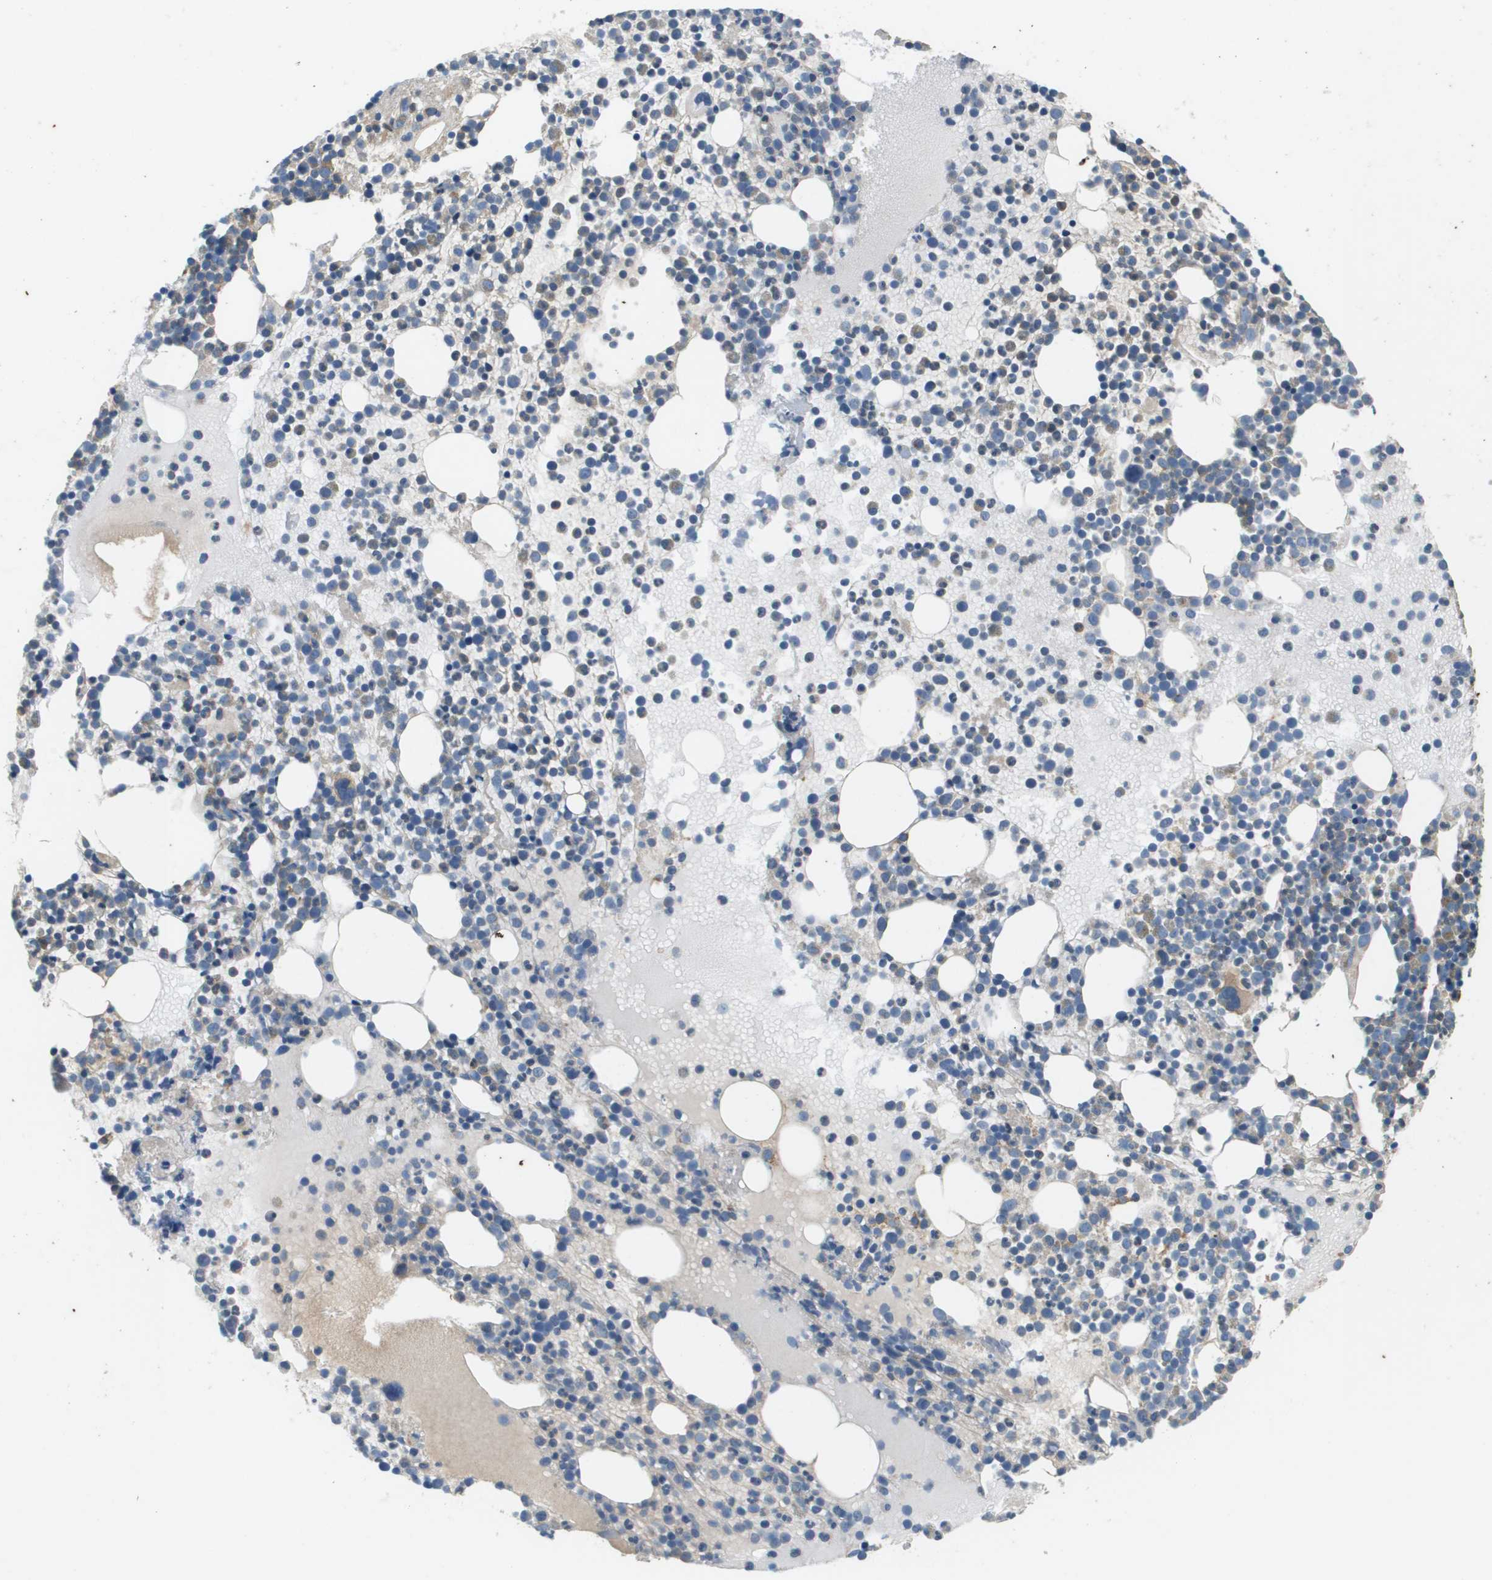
{"staining": {"intensity": "moderate", "quantity": "<25%", "location": "cytoplasmic/membranous"}, "tissue": "bone marrow", "cell_type": "Hematopoietic cells", "image_type": "normal", "snomed": [{"axis": "morphology", "description": "Normal tissue, NOS"}, {"axis": "morphology", "description": "Inflammation, NOS"}, {"axis": "topography", "description": "Bone marrow"}], "caption": "DAB immunohistochemical staining of normal human bone marrow shows moderate cytoplasmic/membranous protein positivity in approximately <25% of hematopoietic cells.", "gene": "SAMSN1", "patient": {"sex": "male", "age": 58}}